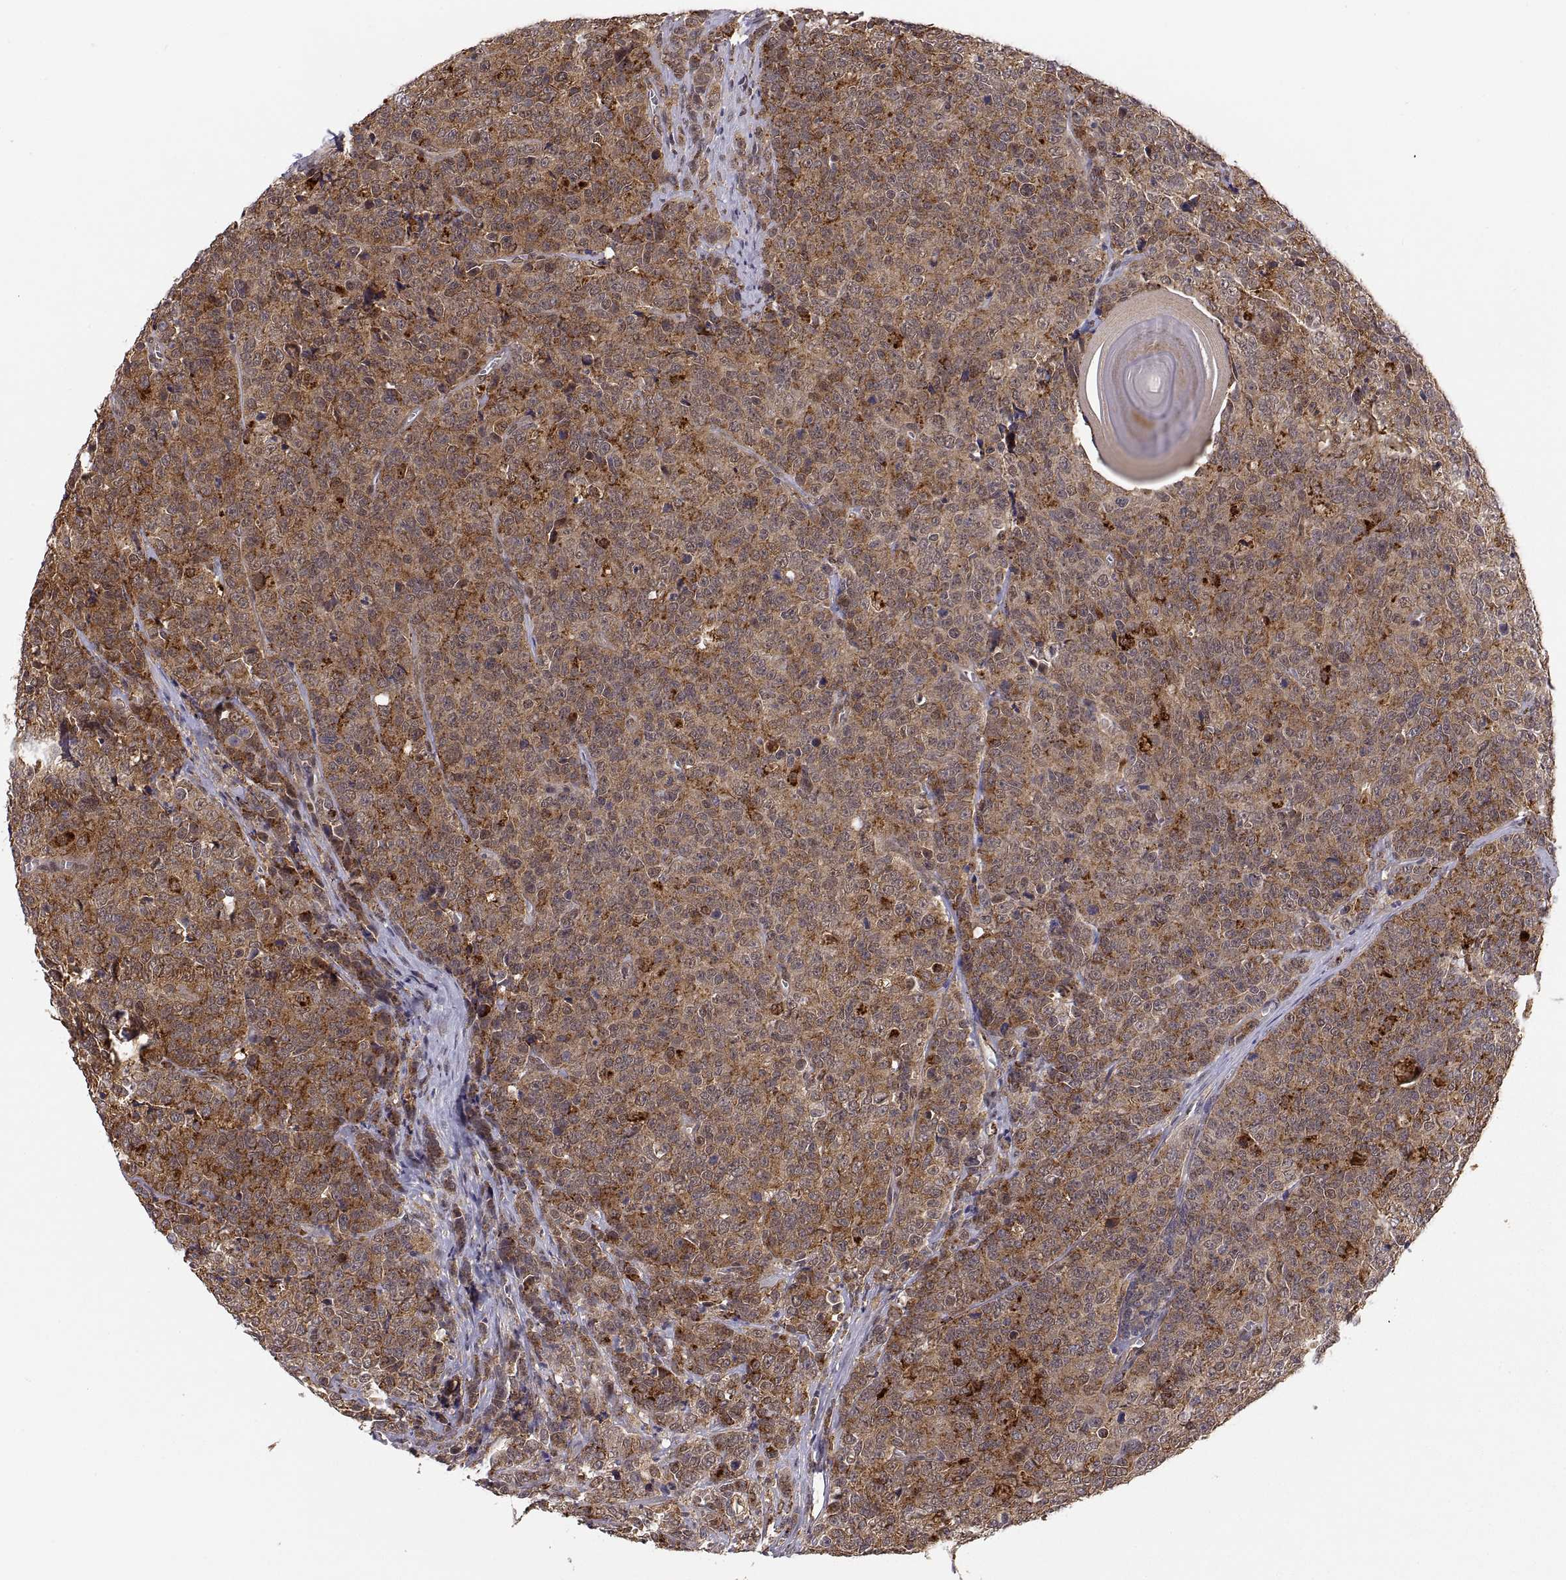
{"staining": {"intensity": "moderate", "quantity": ">75%", "location": "cytoplasmic/membranous"}, "tissue": "prostate cancer", "cell_type": "Tumor cells", "image_type": "cancer", "snomed": [{"axis": "morphology", "description": "Adenocarcinoma, NOS"}, {"axis": "topography", "description": "Prostate"}], "caption": "This histopathology image exhibits immunohistochemistry staining of human prostate cancer (adenocarcinoma), with medium moderate cytoplasmic/membranous staining in about >75% of tumor cells.", "gene": "PSMC2", "patient": {"sex": "male", "age": 67}}